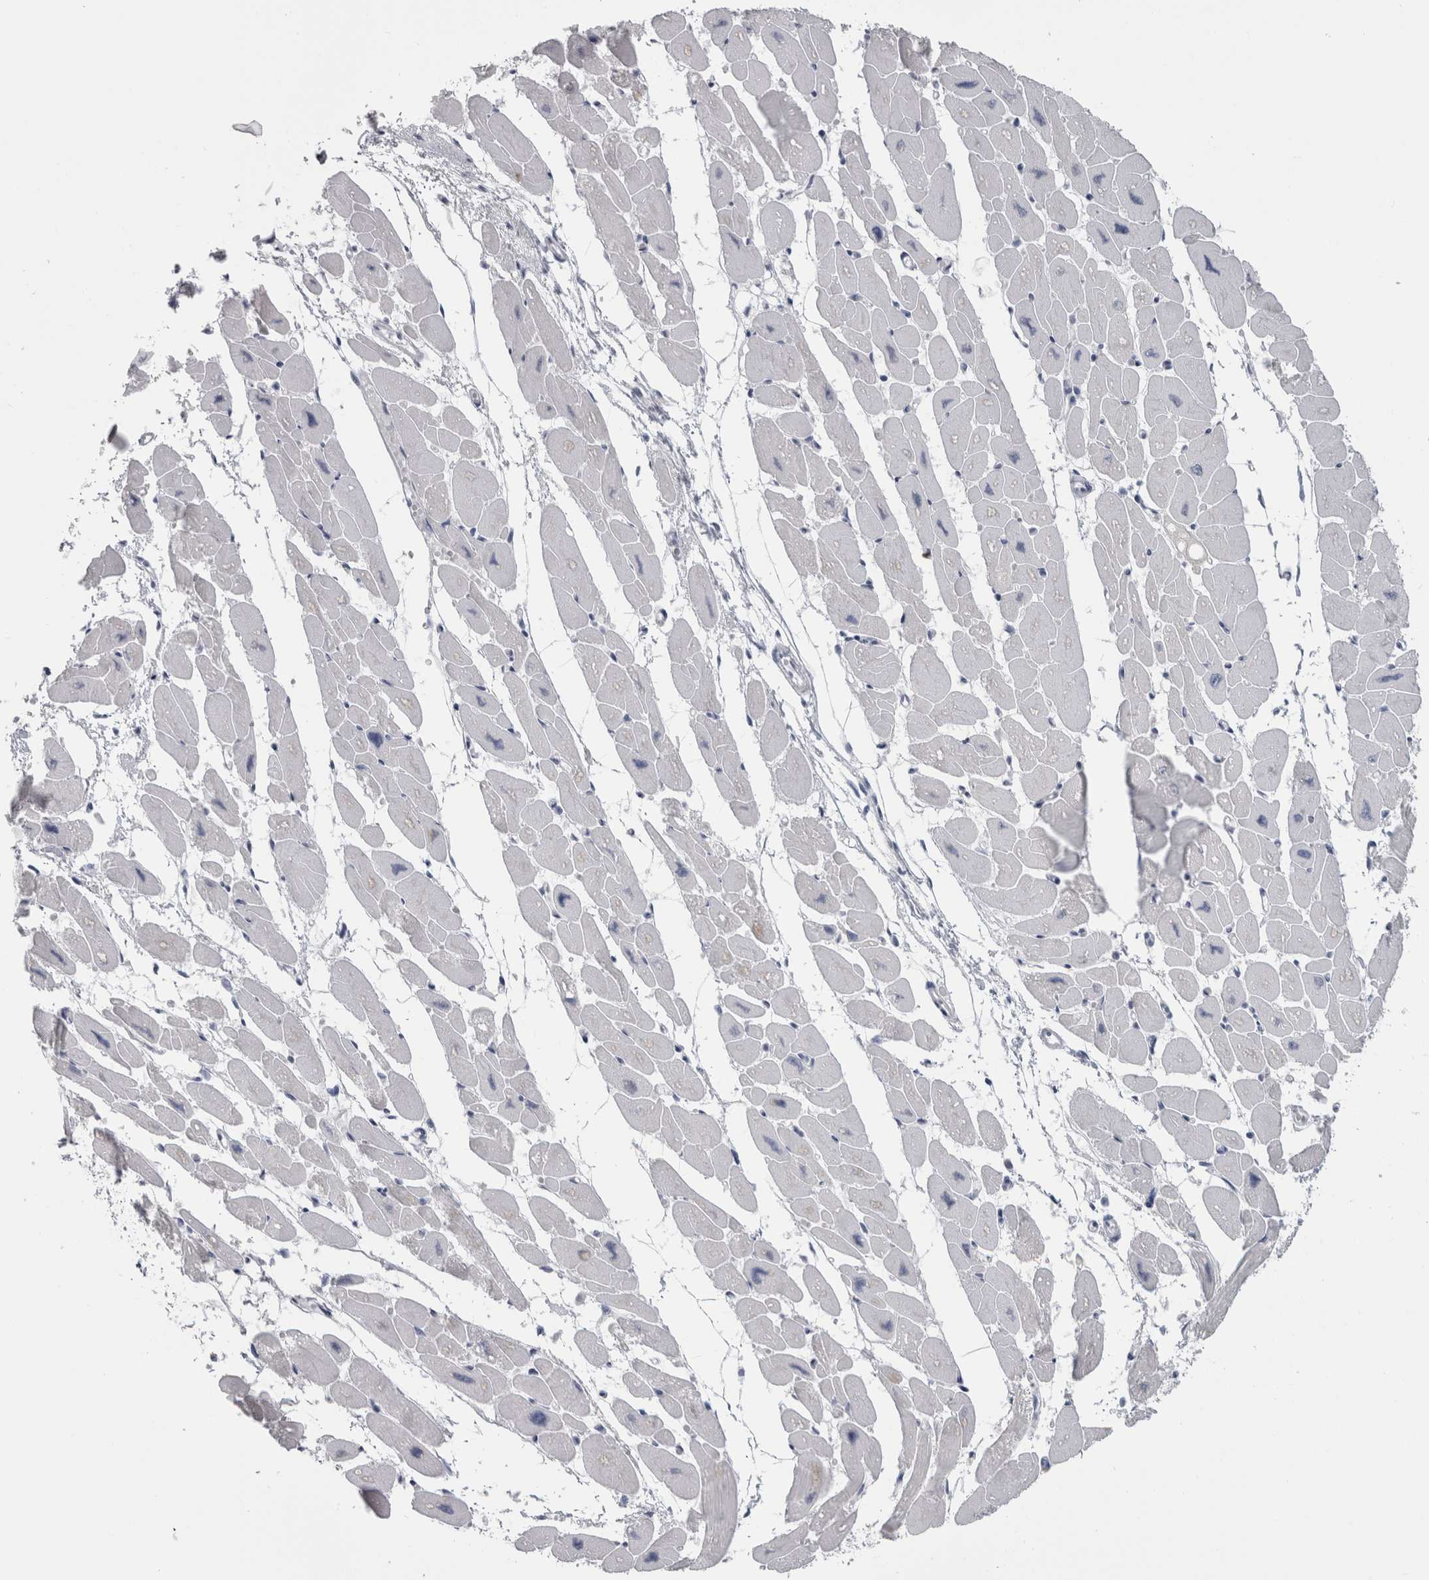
{"staining": {"intensity": "negative", "quantity": "none", "location": "none"}, "tissue": "heart muscle", "cell_type": "Cardiomyocytes", "image_type": "normal", "snomed": [{"axis": "morphology", "description": "Normal tissue, NOS"}, {"axis": "topography", "description": "Heart"}], "caption": "IHC of normal human heart muscle displays no expression in cardiomyocytes. (Brightfield microscopy of DAB (3,3'-diaminobenzidine) immunohistochemistry (IHC) at high magnification).", "gene": "MSMB", "patient": {"sex": "female", "age": 54}}